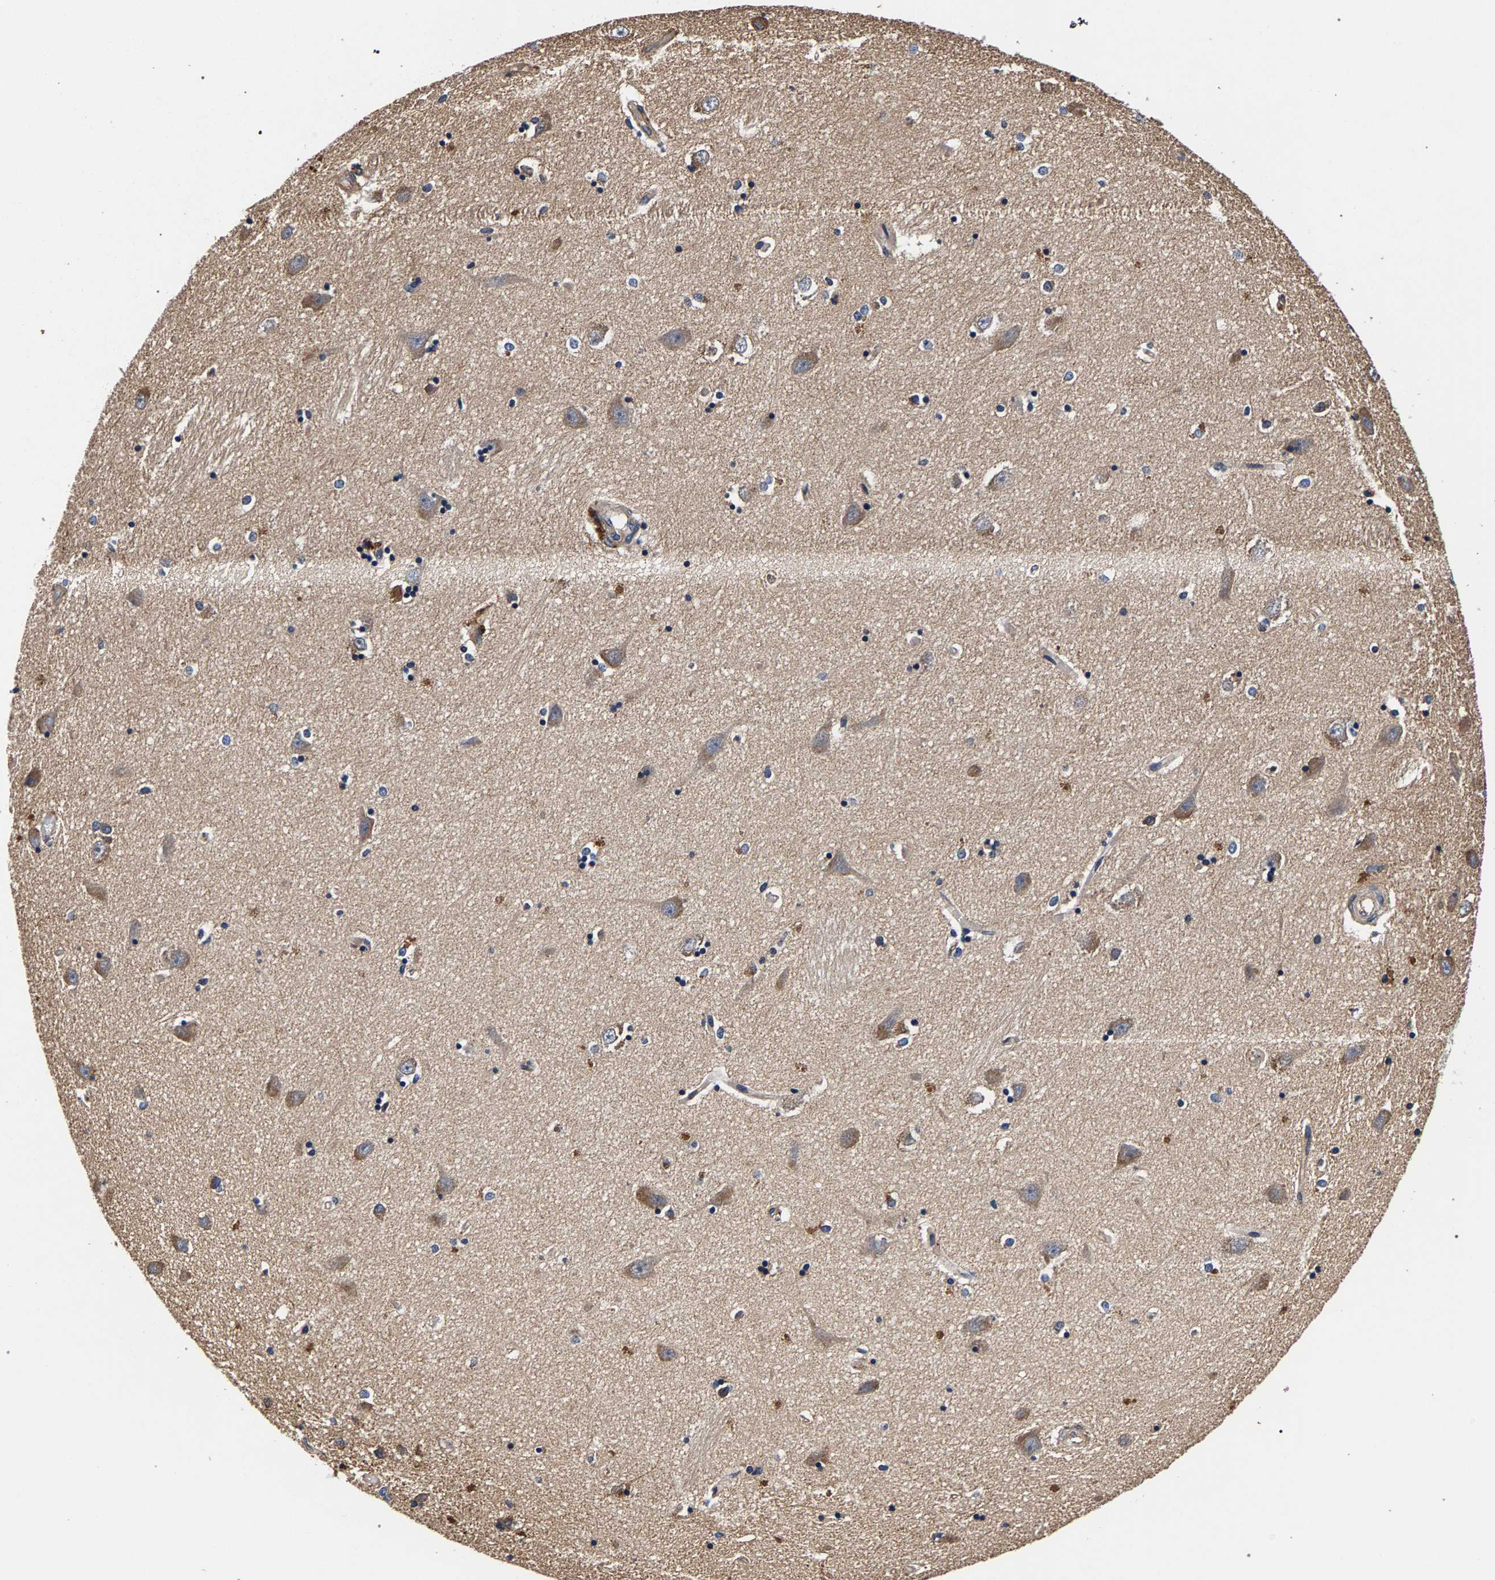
{"staining": {"intensity": "moderate", "quantity": "<25%", "location": "cytoplasmic/membranous"}, "tissue": "hippocampus", "cell_type": "Glial cells", "image_type": "normal", "snomed": [{"axis": "morphology", "description": "Normal tissue, NOS"}, {"axis": "topography", "description": "Hippocampus"}], "caption": "DAB immunohistochemical staining of normal human hippocampus shows moderate cytoplasmic/membranous protein expression in approximately <25% of glial cells.", "gene": "MARCHF7", "patient": {"sex": "male", "age": 45}}